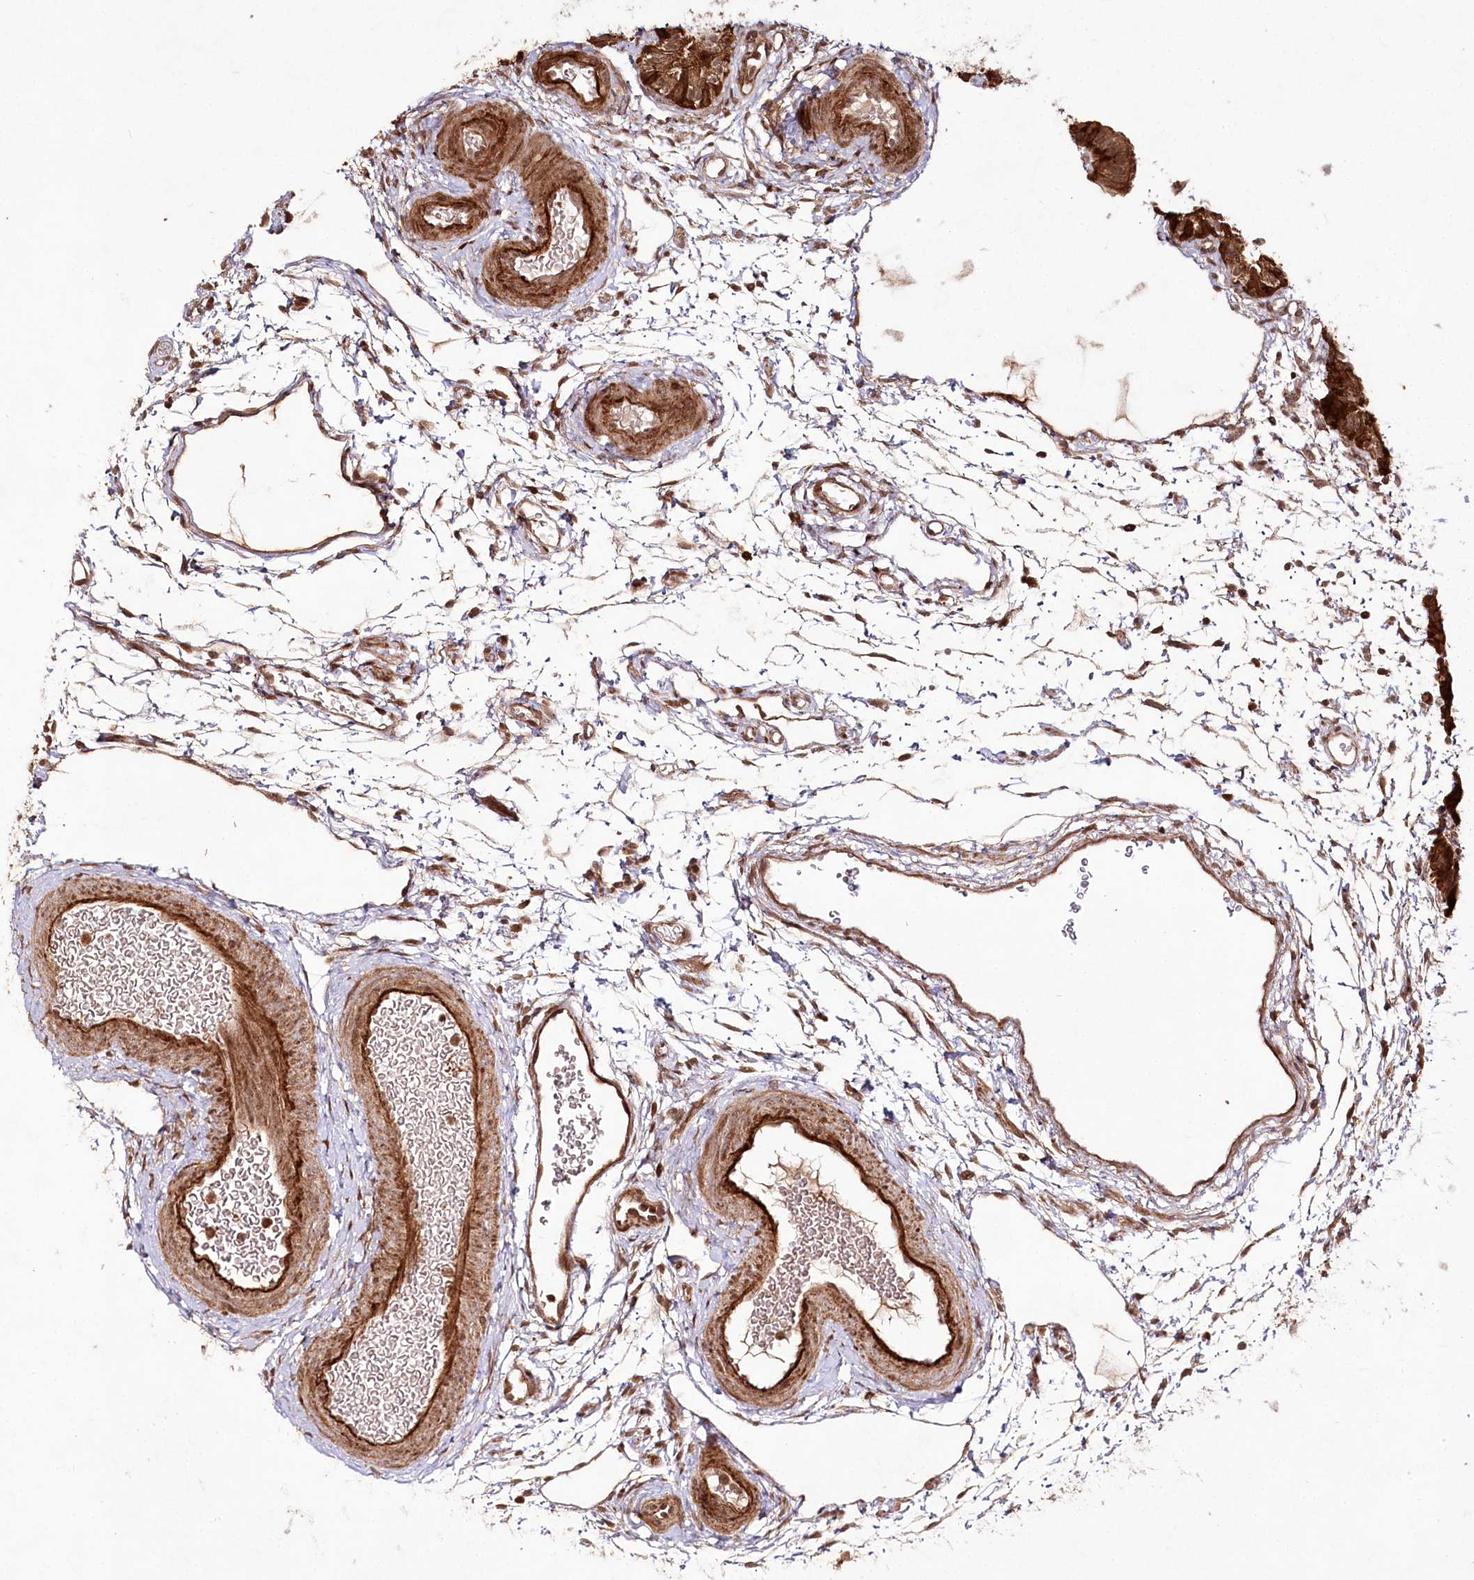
{"staining": {"intensity": "strong", "quantity": ">75%", "location": "cytoplasmic/membranous,nuclear"}, "tissue": "fallopian tube", "cell_type": "Glandular cells", "image_type": "normal", "snomed": [{"axis": "morphology", "description": "Normal tissue, NOS"}, {"axis": "topography", "description": "Fallopian tube"}], "caption": "Protein positivity by immunohistochemistry exhibits strong cytoplasmic/membranous,nuclear expression in about >75% of glandular cells in unremarkable fallopian tube.", "gene": "ULK2", "patient": {"sex": "female", "age": 35}}